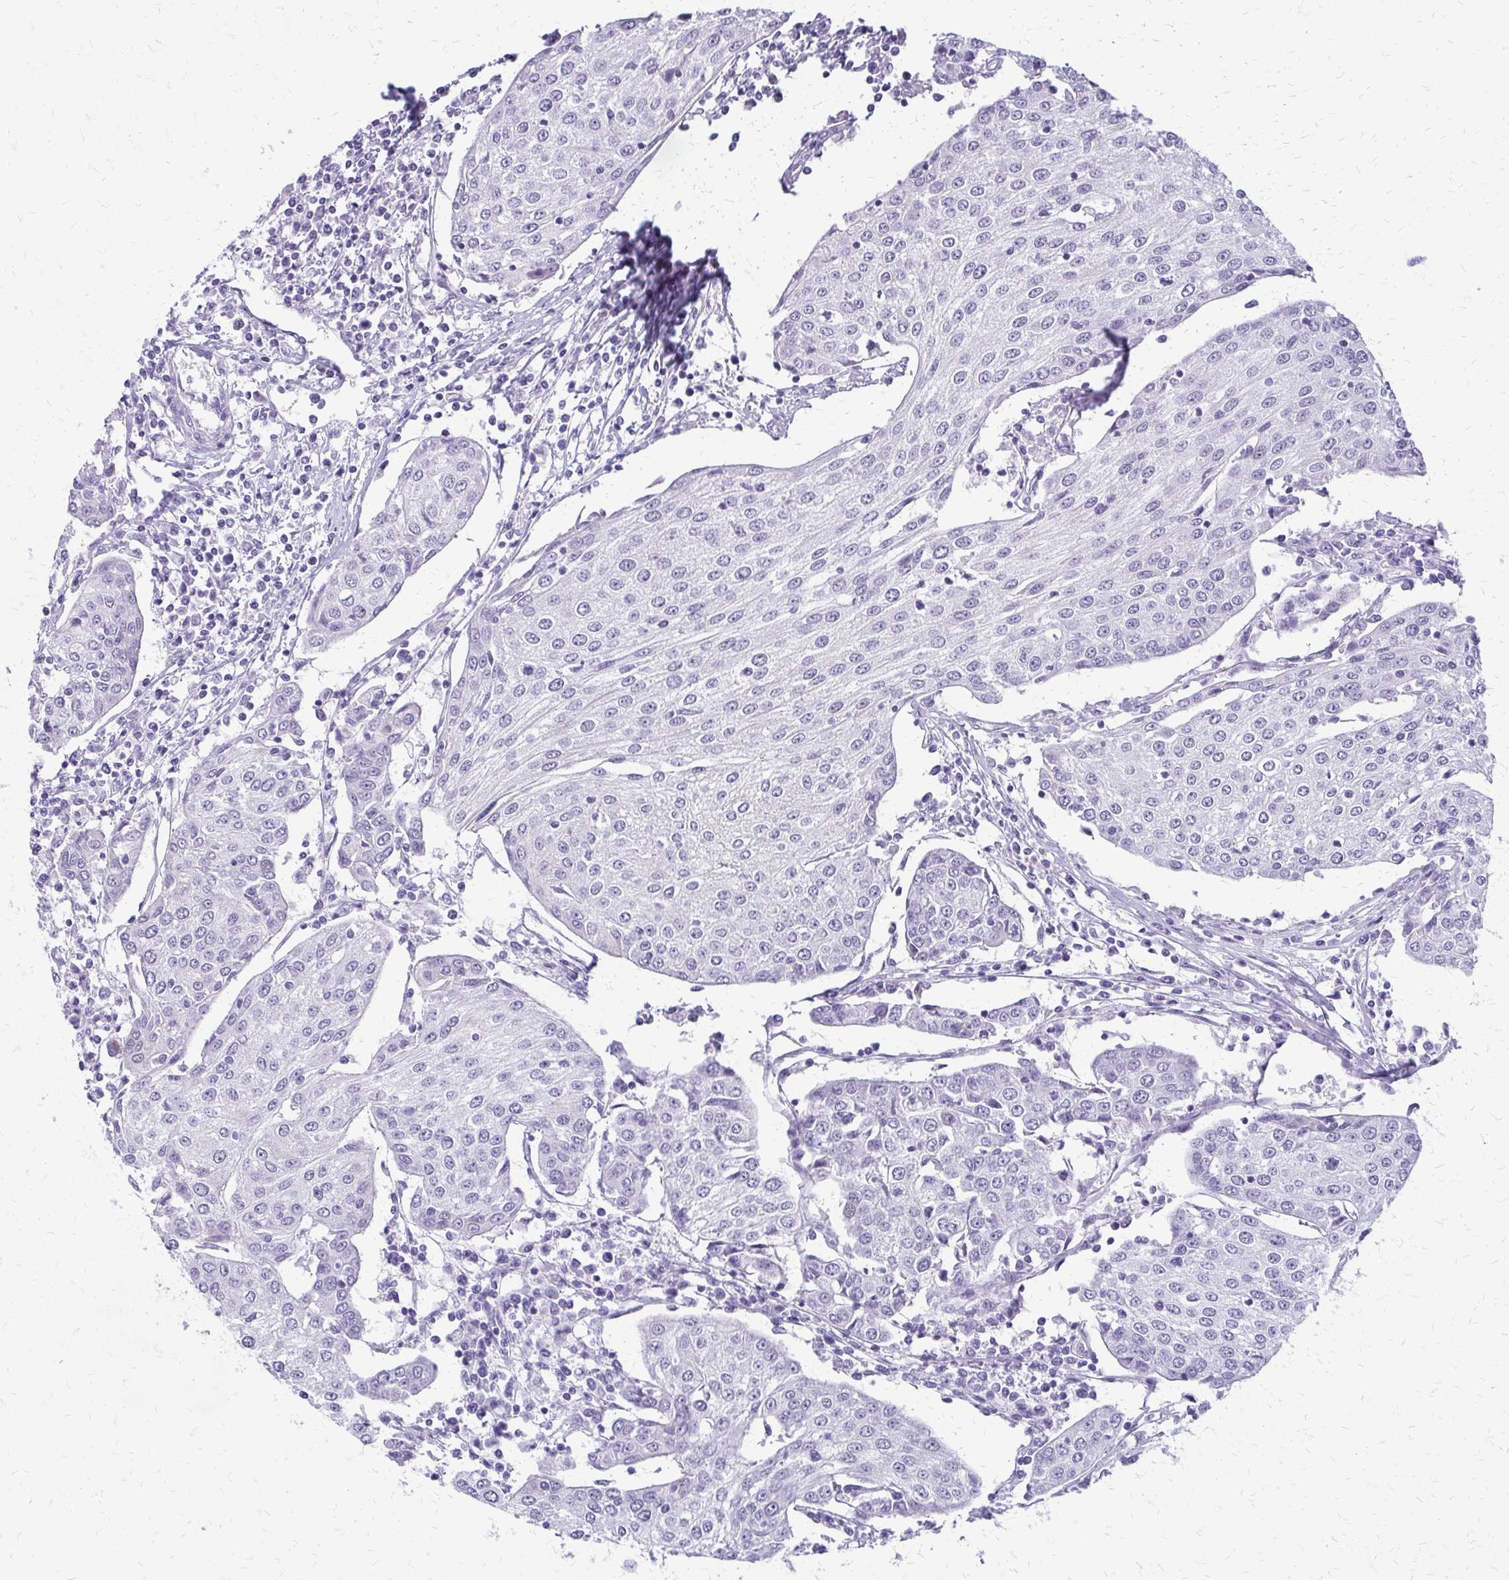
{"staining": {"intensity": "negative", "quantity": "none", "location": "none"}, "tissue": "urothelial cancer", "cell_type": "Tumor cells", "image_type": "cancer", "snomed": [{"axis": "morphology", "description": "Urothelial carcinoma, High grade"}, {"axis": "topography", "description": "Urinary bladder"}], "caption": "This is a image of immunohistochemistry staining of urothelial cancer, which shows no staining in tumor cells. (Stains: DAB (3,3'-diaminobenzidine) immunohistochemistry with hematoxylin counter stain, Microscopy: brightfield microscopy at high magnification).", "gene": "FAM162B", "patient": {"sex": "female", "age": 85}}